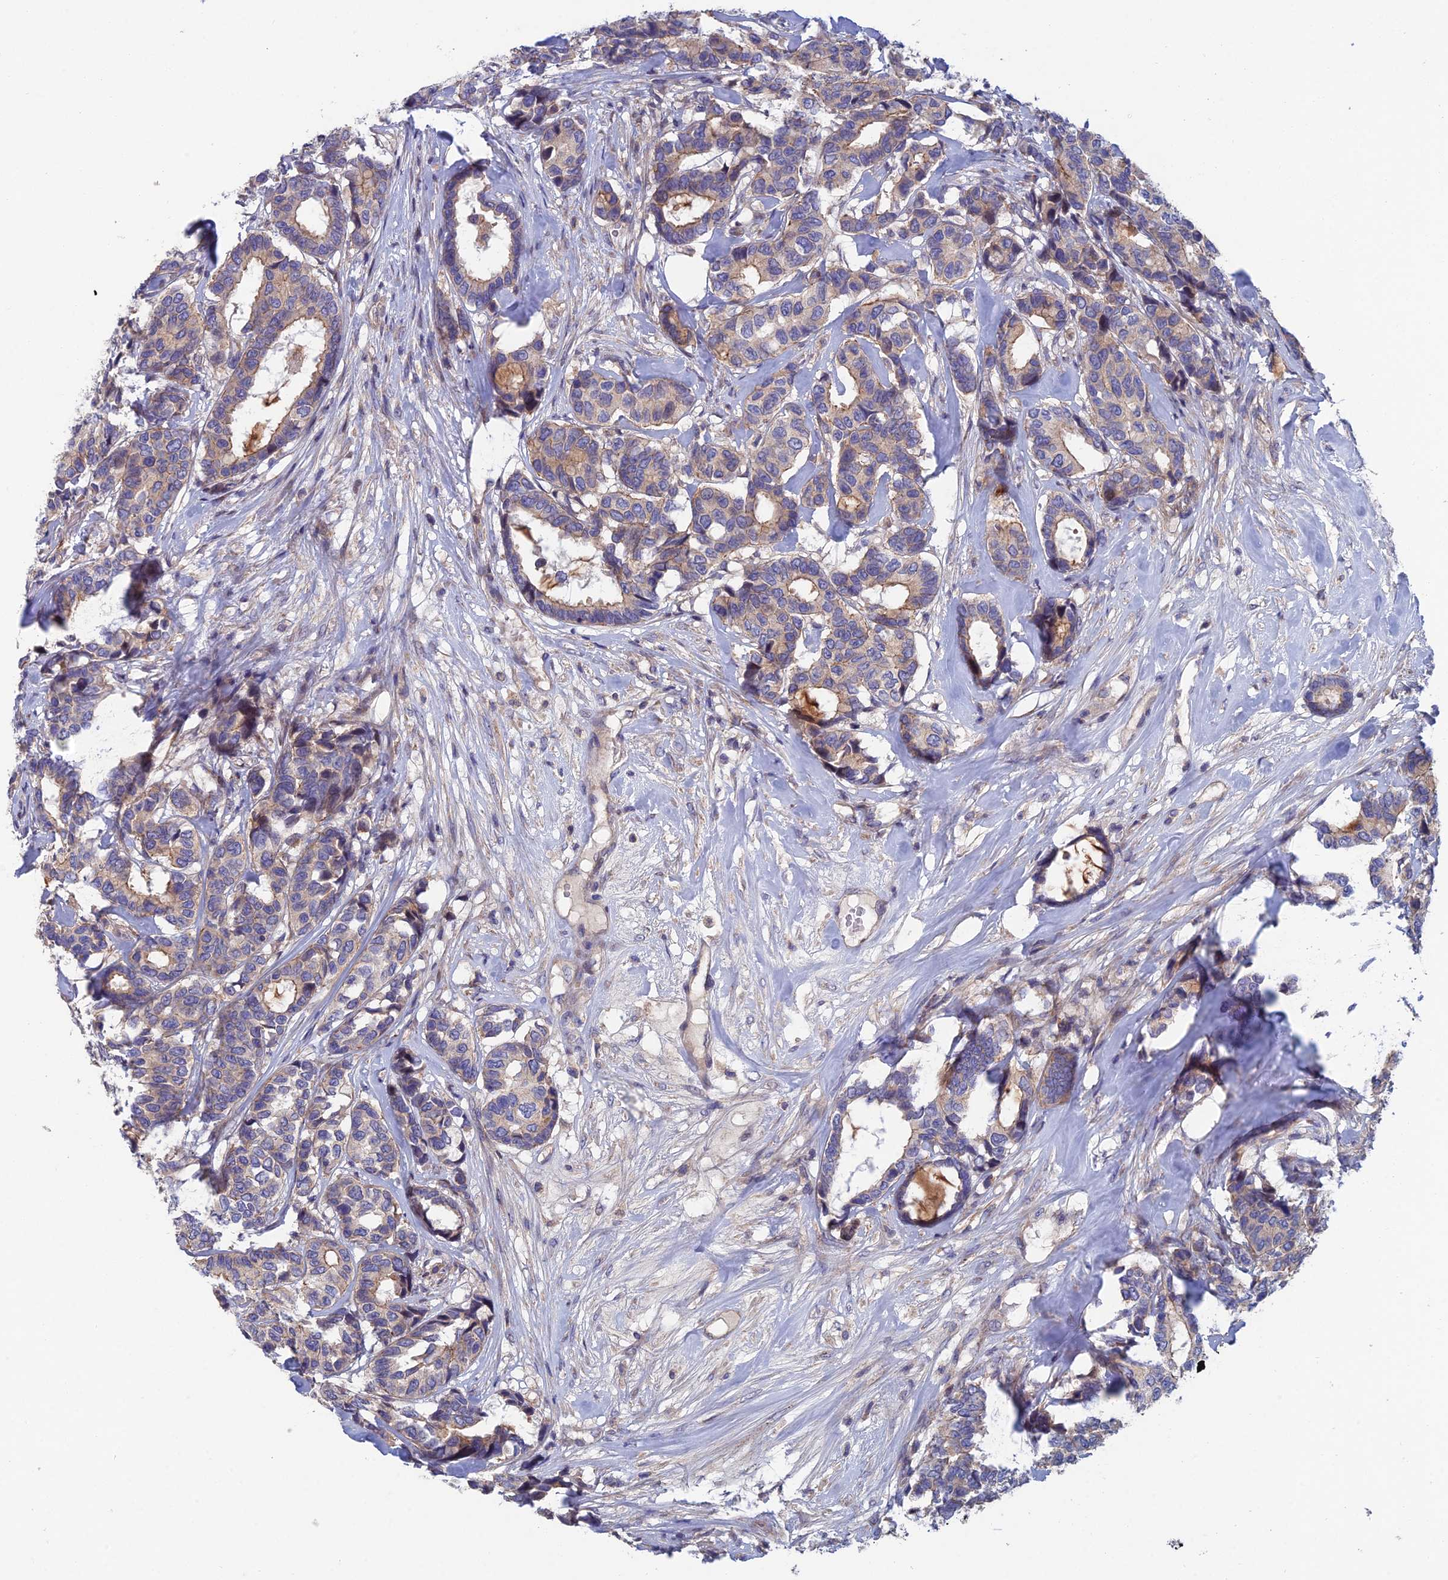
{"staining": {"intensity": "weak", "quantity": "25%-75%", "location": "cytoplasmic/membranous"}, "tissue": "breast cancer", "cell_type": "Tumor cells", "image_type": "cancer", "snomed": [{"axis": "morphology", "description": "Duct carcinoma"}, {"axis": "topography", "description": "Breast"}], "caption": "Immunohistochemistry (IHC) micrograph of human breast infiltrating ductal carcinoma stained for a protein (brown), which exhibits low levels of weak cytoplasmic/membranous positivity in approximately 25%-75% of tumor cells.", "gene": "USP37", "patient": {"sex": "female", "age": 87}}